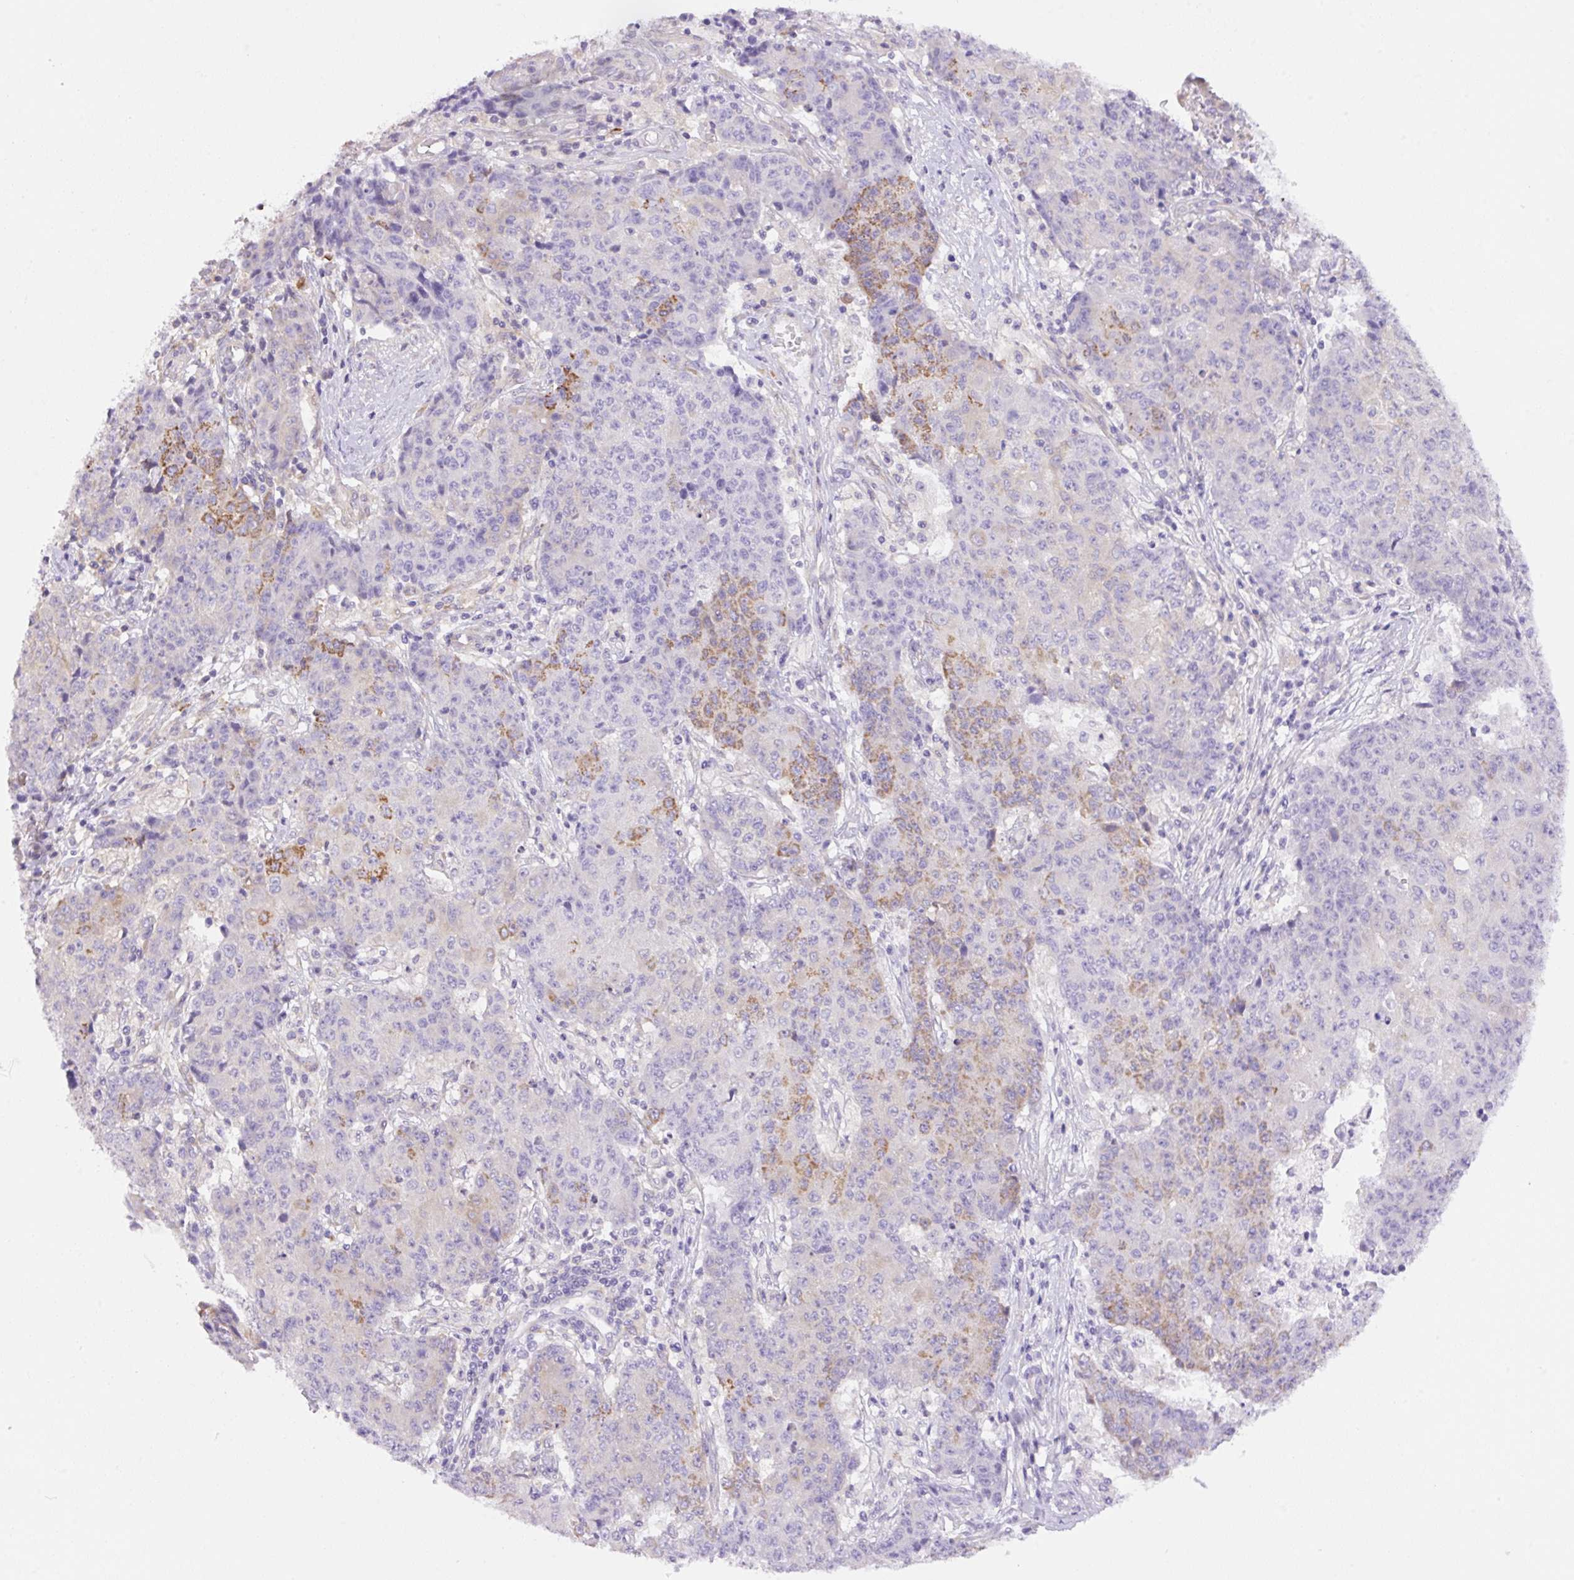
{"staining": {"intensity": "moderate", "quantity": "<25%", "location": "cytoplasmic/membranous"}, "tissue": "ovarian cancer", "cell_type": "Tumor cells", "image_type": "cancer", "snomed": [{"axis": "morphology", "description": "Carcinoma, endometroid"}, {"axis": "topography", "description": "Ovary"}], "caption": "Immunohistochemistry (IHC) of endometroid carcinoma (ovarian) displays low levels of moderate cytoplasmic/membranous staining in about <25% of tumor cells. (IHC, brightfield microscopy, high magnification).", "gene": "CAMK2B", "patient": {"sex": "female", "age": 42}}